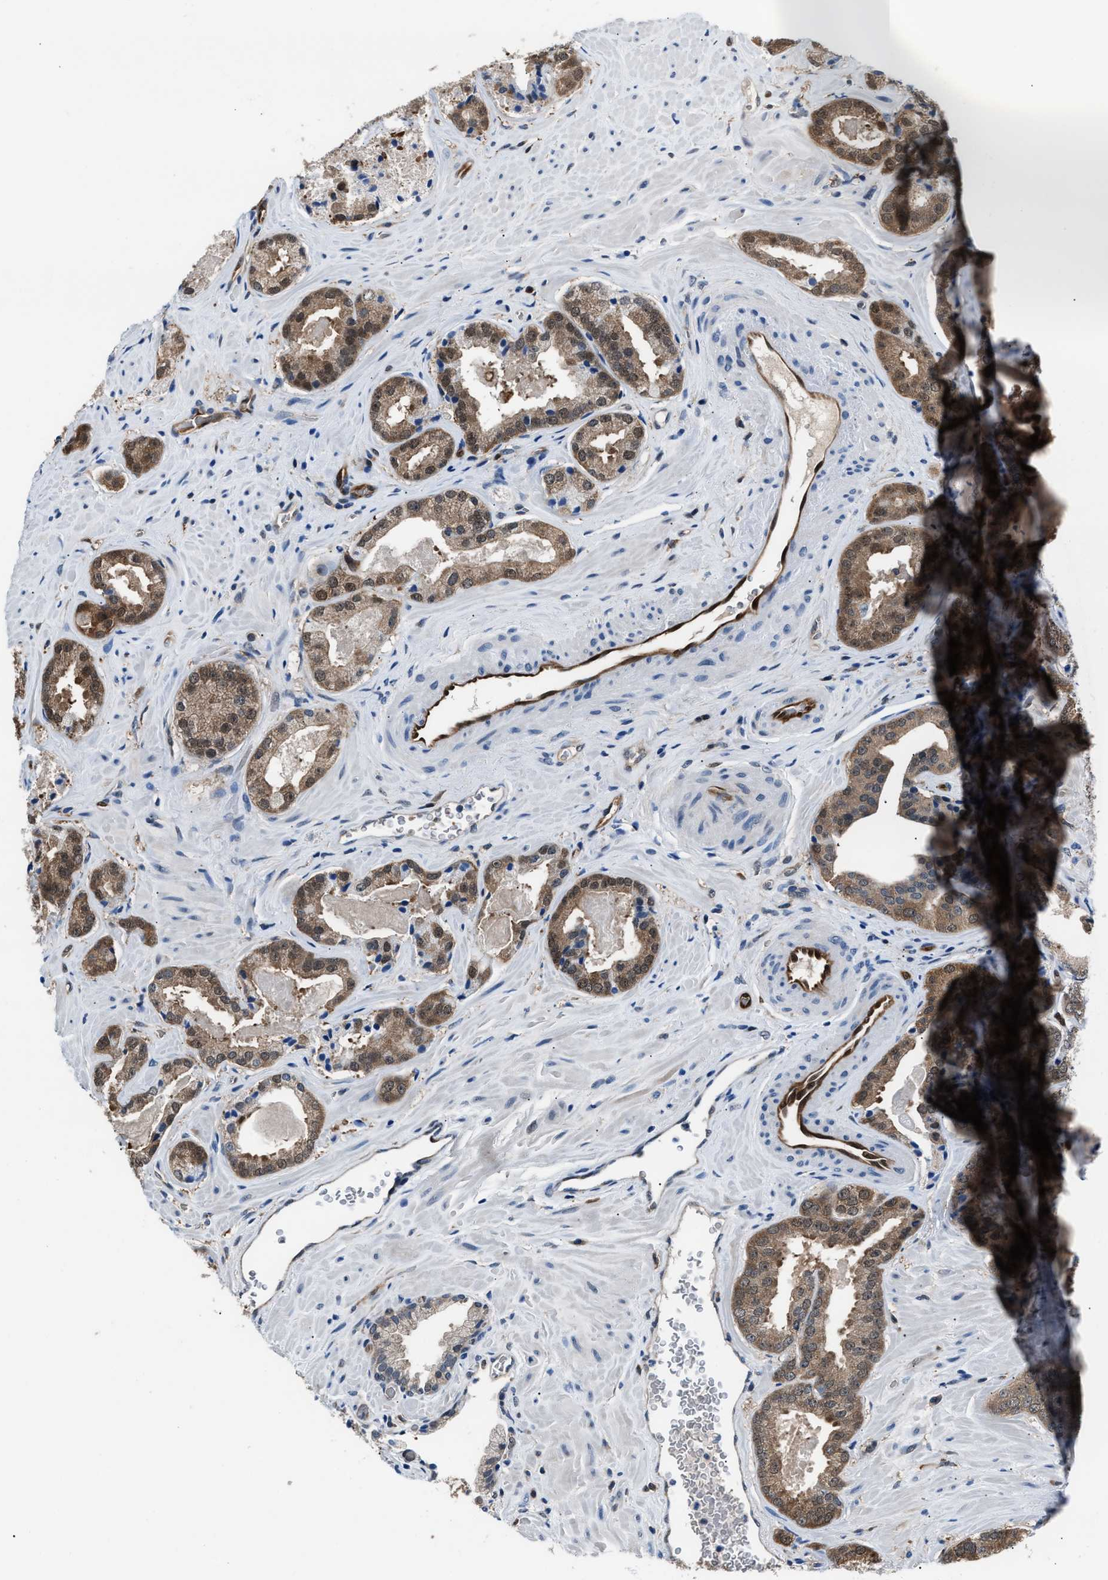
{"staining": {"intensity": "moderate", "quantity": ">75%", "location": "cytoplasmic/membranous,nuclear"}, "tissue": "prostate cancer", "cell_type": "Tumor cells", "image_type": "cancer", "snomed": [{"axis": "morphology", "description": "Adenocarcinoma, Low grade"}, {"axis": "topography", "description": "Prostate"}], "caption": "Immunohistochemical staining of human prostate low-grade adenocarcinoma exhibits moderate cytoplasmic/membranous and nuclear protein expression in about >75% of tumor cells.", "gene": "PPA1", "patient": {"sex": "male", "age": 71}}